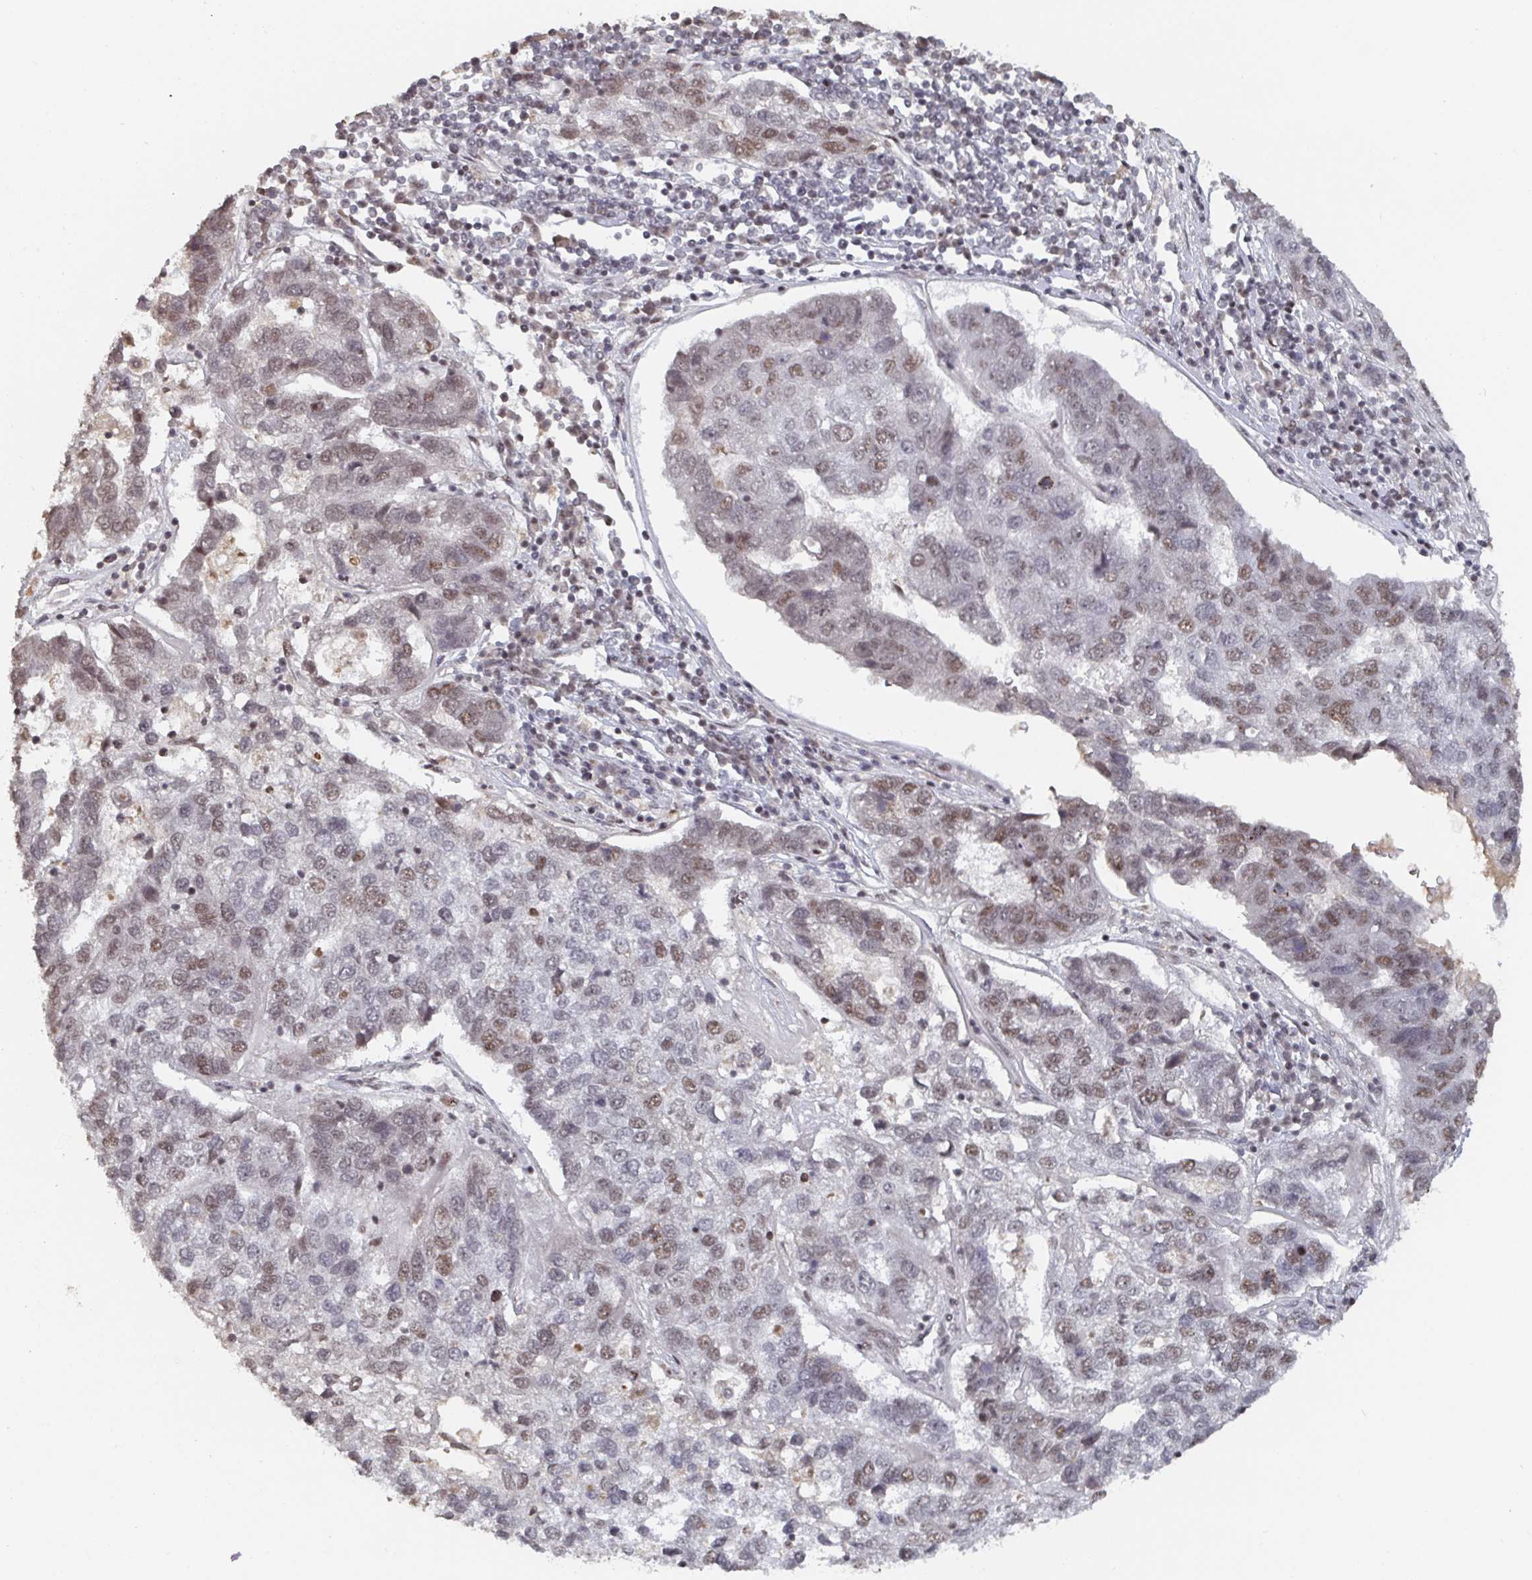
{"staining": {"intensity": "moderate", "quantity": "25%-75%", "location": "nuclear"}, "tissue": "pancreatic cancer", "cell_type": "Tumor cells", "image_type": "cancer", "snomed": [{"axis": "morphology", "description": "Adenocarcinoma, NOS"}, {"axis": "topography", "description": "Pancreas"}], "caption": "Immunohistochemical staining of human pancreatic adenocarcinoma exhibits medium levels of moderate nuclear positivity in about 25%-75% of tumor cells. The protein of interest is stained brown, and the nuclei are stained in blue (DAB (3,3'-diaminobenzidine) IHC with brightfield microscopy, high magnification).", "gene": "ZDHHC12", "patient": {"sex": "female", "age": 61}}